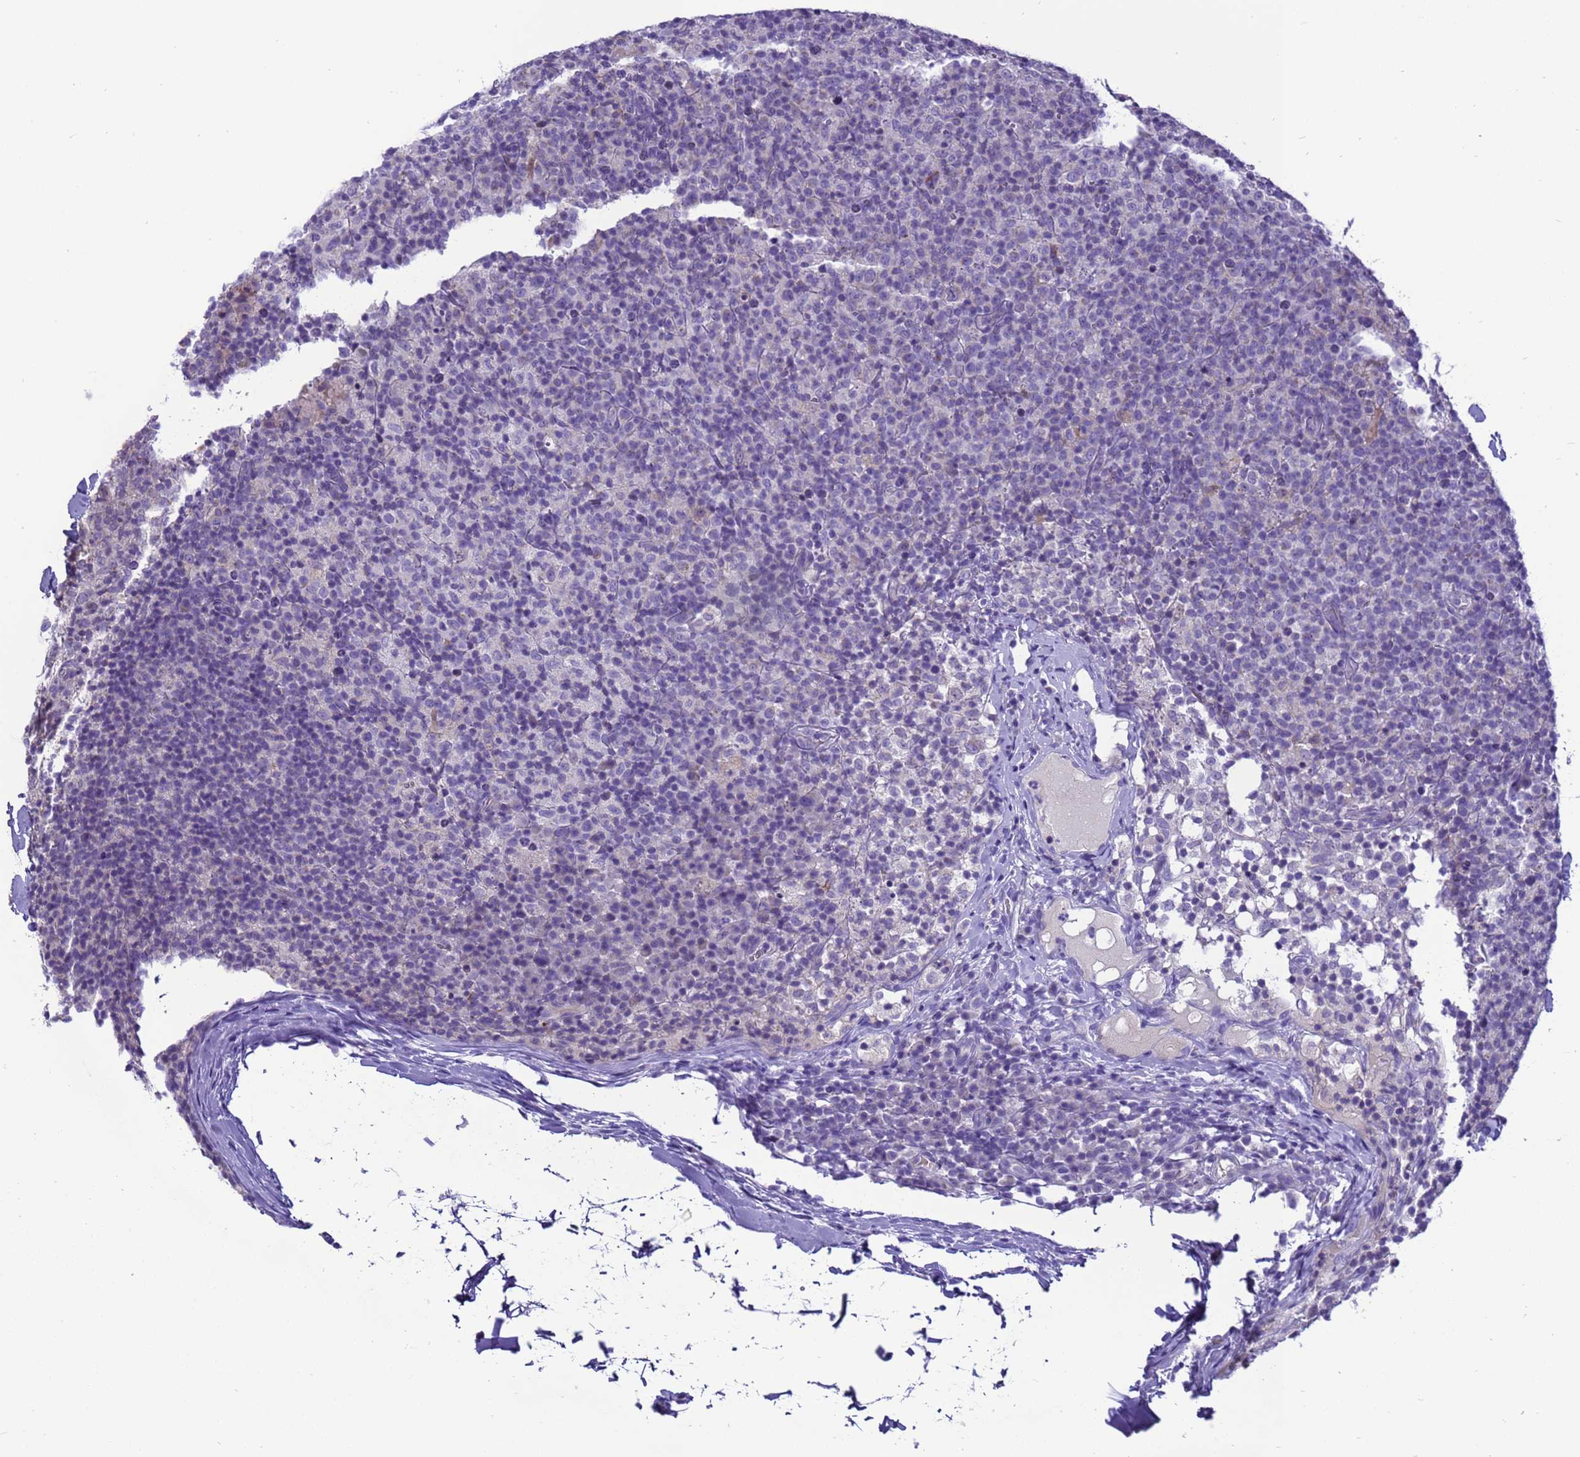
{"staining": {"intensity": "negative", "quantity": "none", "location": "none"}, "tissue": "lymph node", "cell_type": "Germinal center cells", "image_type": "normal", "snomed": [{"axis": "morphology", "description": "Normal tissue, NOS"}, {"axis": "morphology", "description": "Inflammation, NOS"}, {"axis": "topography", "description": "Lymph node"}], "caption": "A photomicrograph of lymph node stained for a protein shows no brown staining in germinal center cells. (DAB immunohistochemistry with hematoxylin counter stain).", "gene": "PIEZO2", "patient": {"sex": "male", "age": 55}}